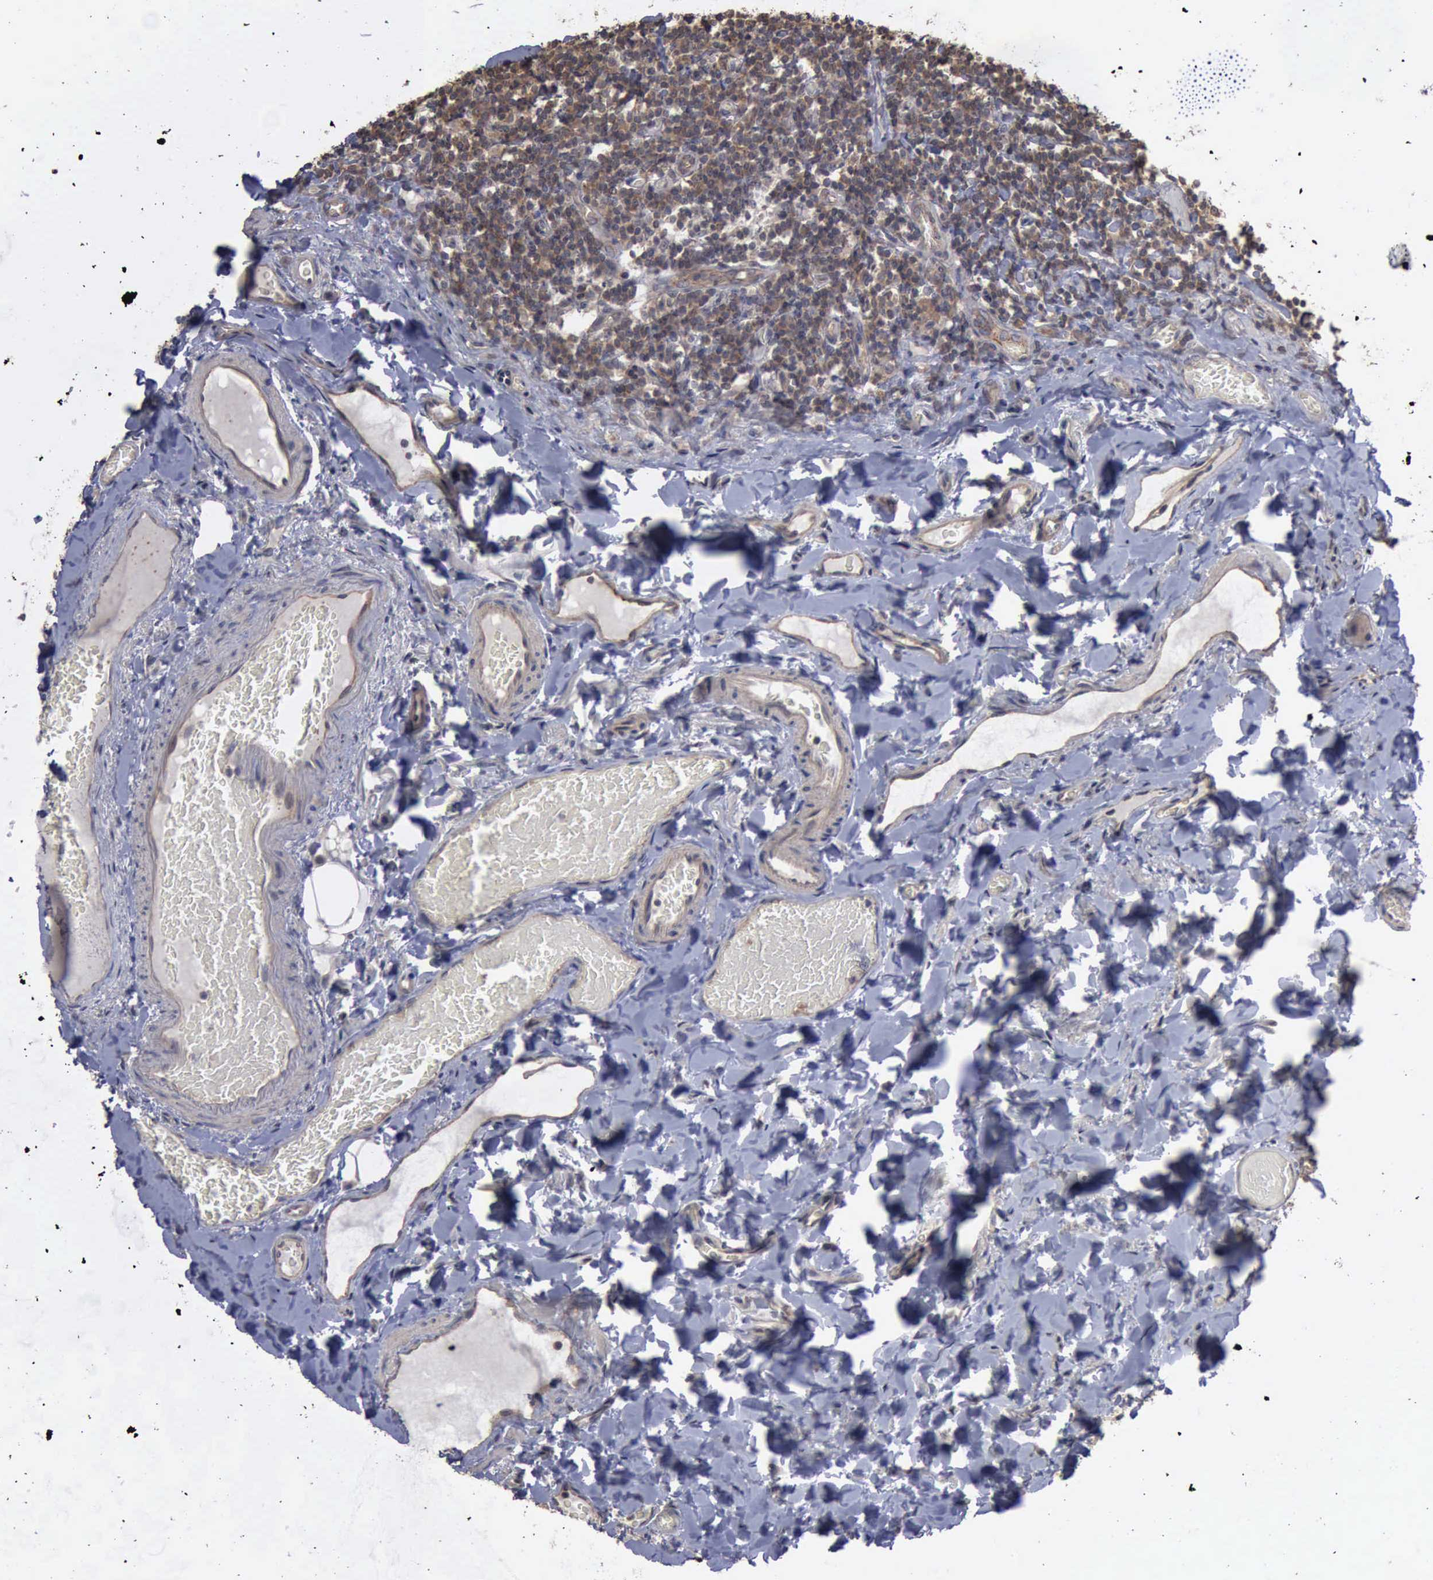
{"staining": {"intensity": "moderate", "quantity": ">75%", "location": "cytoplasmic/membranous"}, "tissue": "duodenum", "cell_type": "Glandular cells", "image_type": "normal", "snomed": [{"axis": "morphology", "description": "Normal tissue, NOS"}, {"axis": "topography", "description": "Duodenum"}], "caption": "Brown immunohistochemical staining in normal duodenum displays moderate cytoplasmic/membranous staining in approximately >75% of glandular cells.", "gene": "CRKL", "patient": {"sex": "male", "age": 66}}